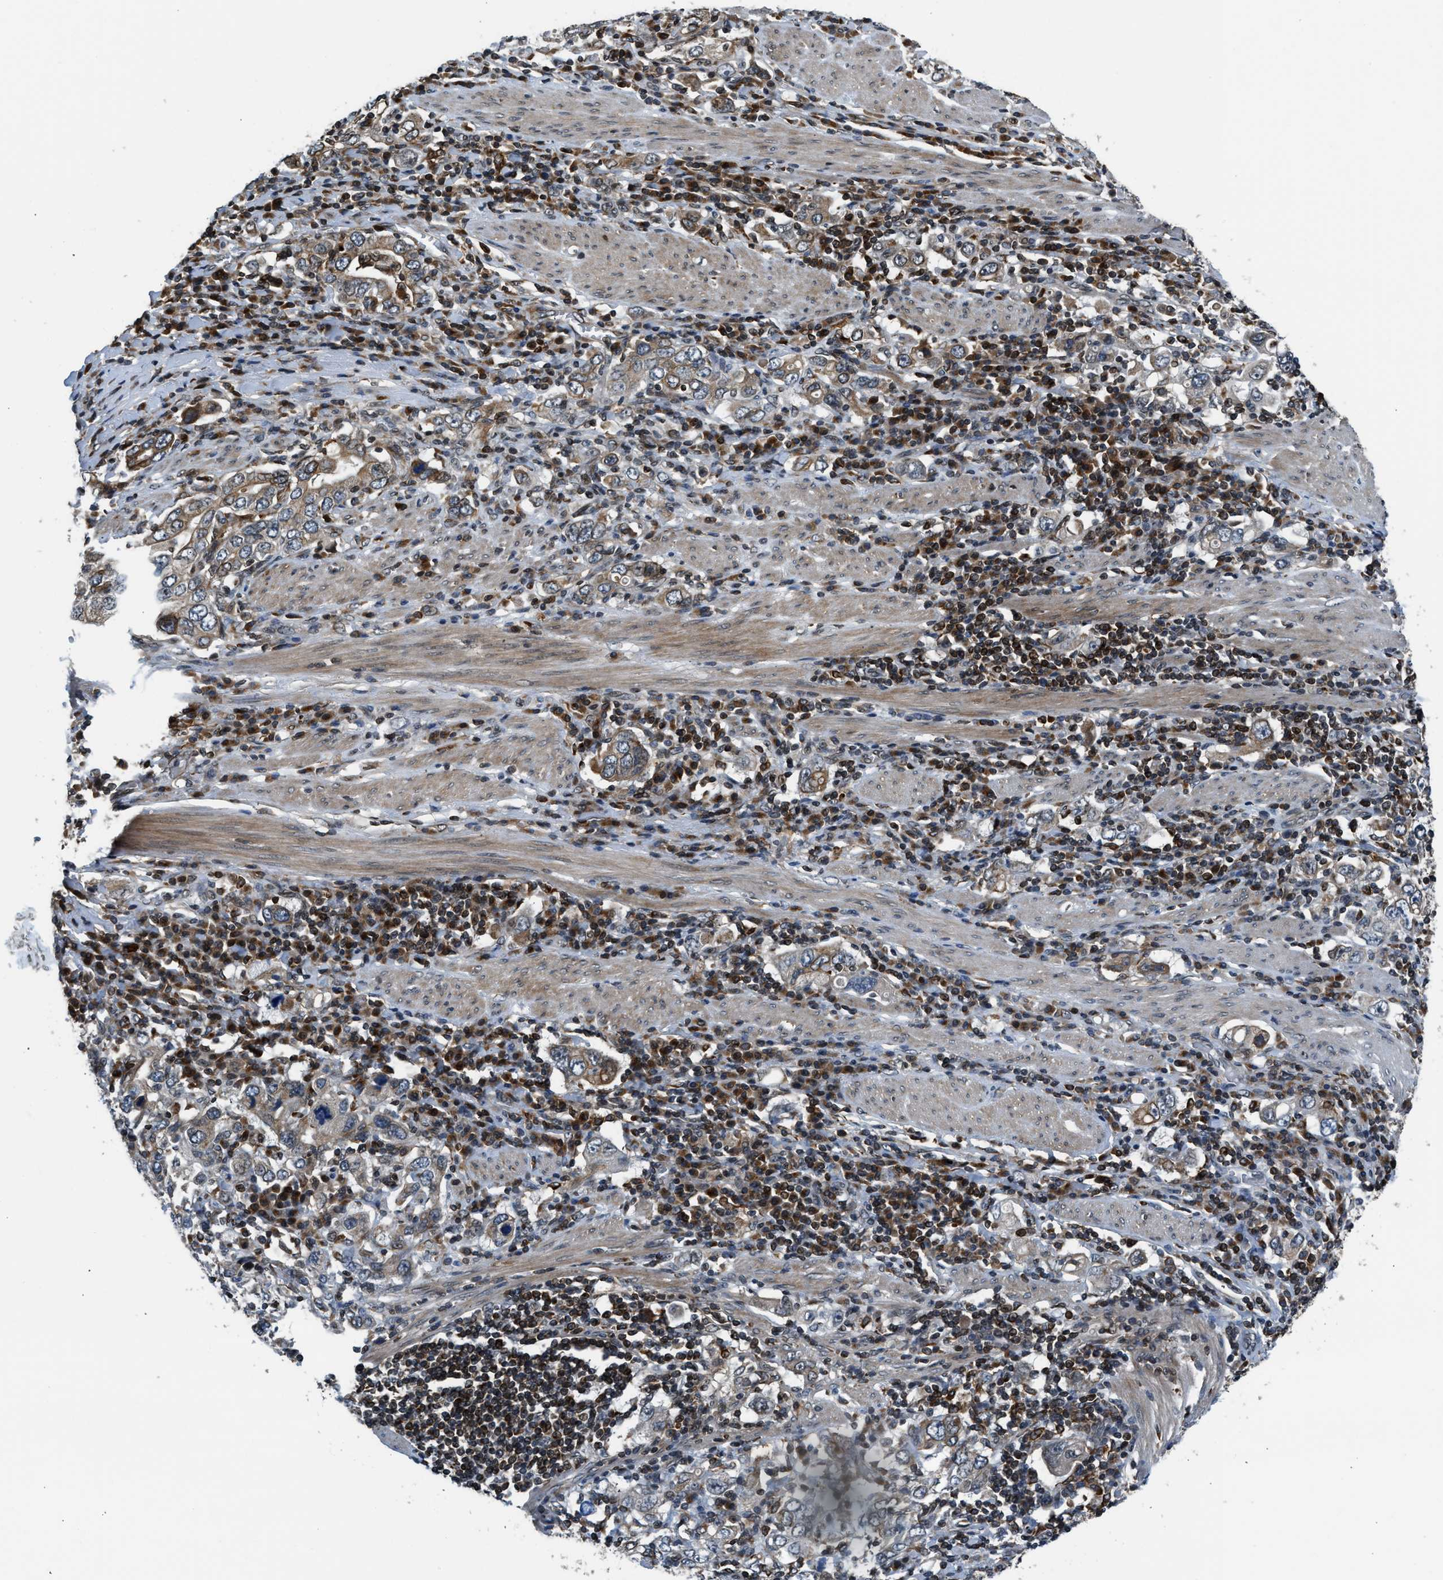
{"staining": {"intensity": "weak", "quantity": "<25%", "location": "cytoplasmic/membranous"}, "tissue": "stomach cancer", "cell_type": "Tumor cells", "image_type": "cancer", "snomed": [{"axis": "morphology", "description": "Adenocarcinoma, NOS"}, {"axis": "topography", "description": "Stomach, upper"}], "caption": "Human stomach adenocarcinoma stained for a protein using immunohistochemistry shows no expression in tumor cells.", "gene": "RETREG3", "patient": {"sex": "male", "age": 62}}